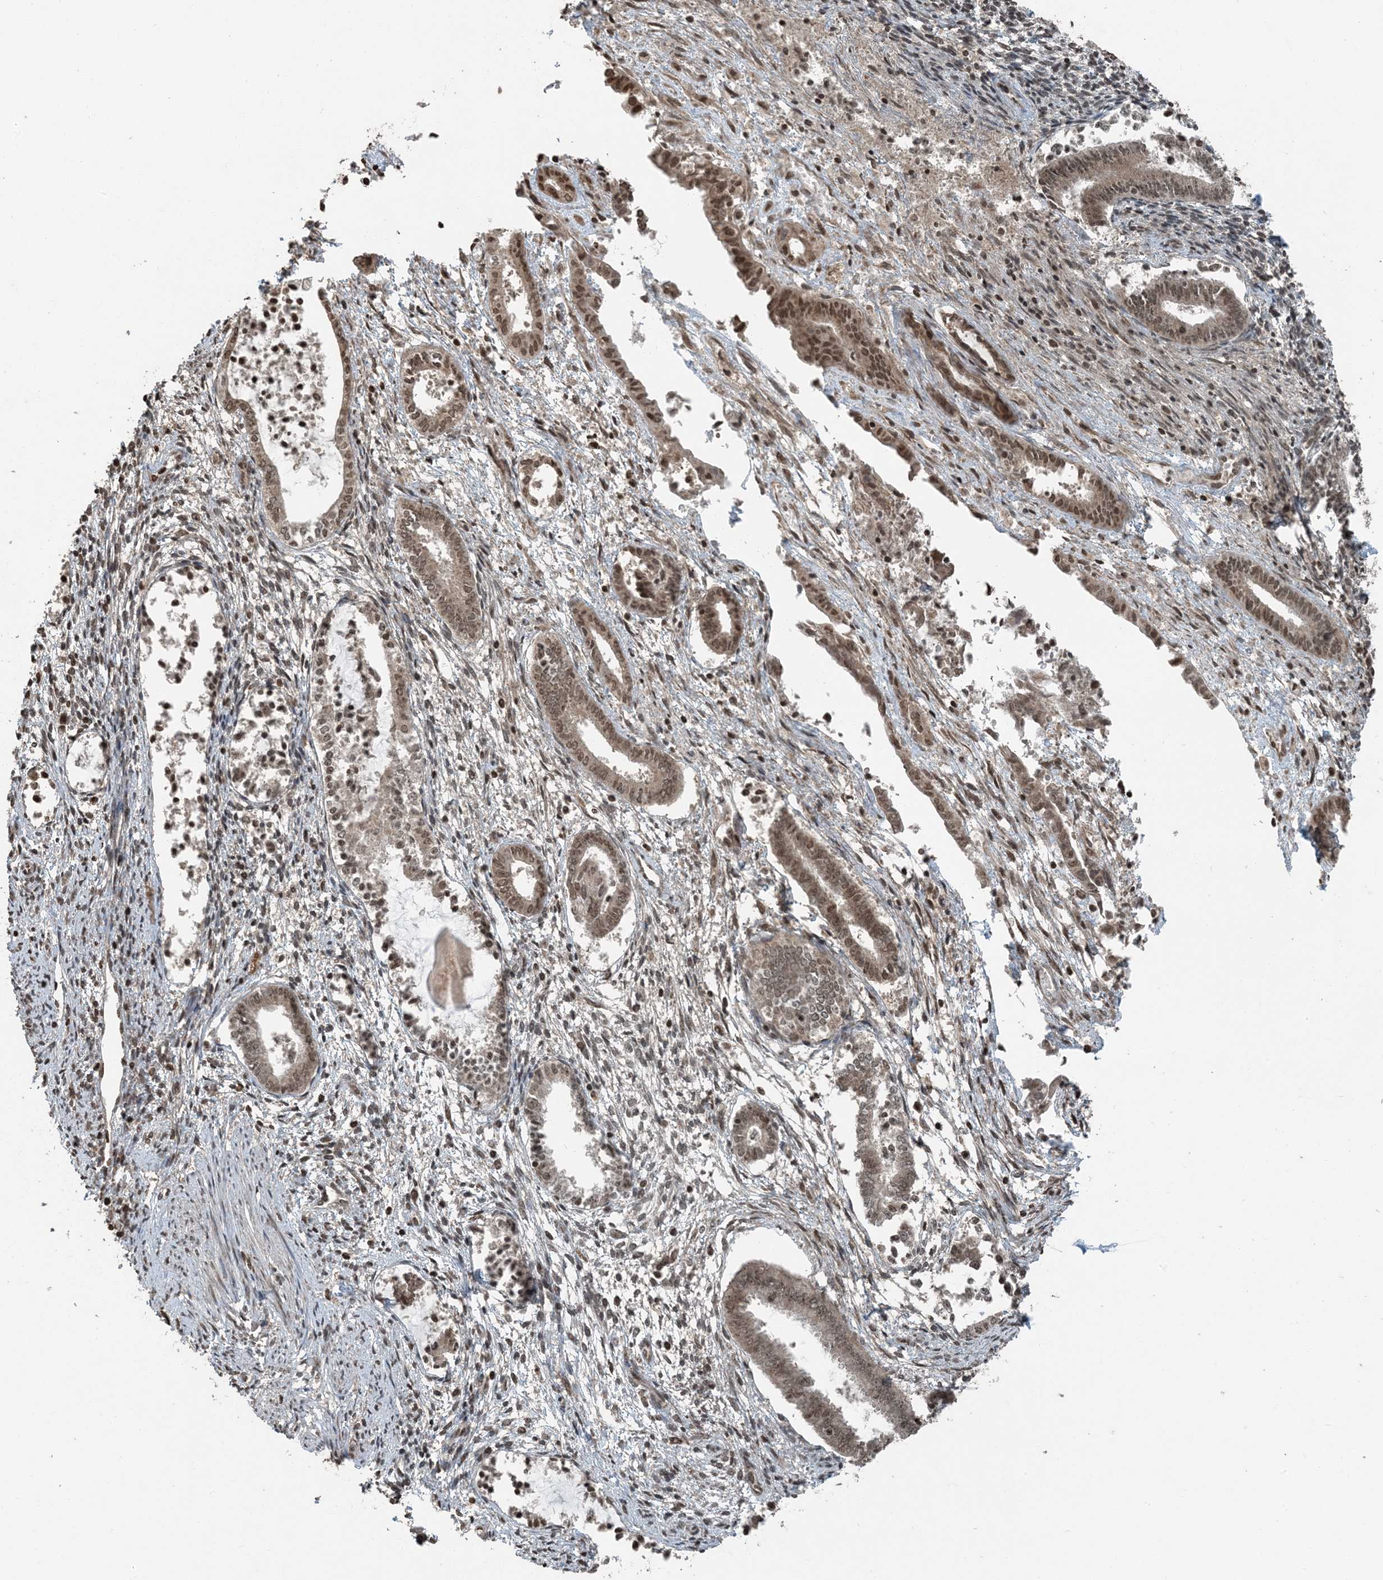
{"staining": {"intensity": "negative", "quantity": "none", "location": "none"}, "tissue": "endometrium", "cell_type": "Cells in endometrial stroma", "image_type": "normal", "snomed": [{"axis": "morphology", "description": "Normal tissue, NOS"}, {"axis": "topography", "description": "Endometrium"}], "caption": "An image of endometrium stained for a protein demonstrates no brown staining in cells in endometrial stroma.", "gene": "ZFAND2B", "patient": {"sex": "female", "age": 56}}